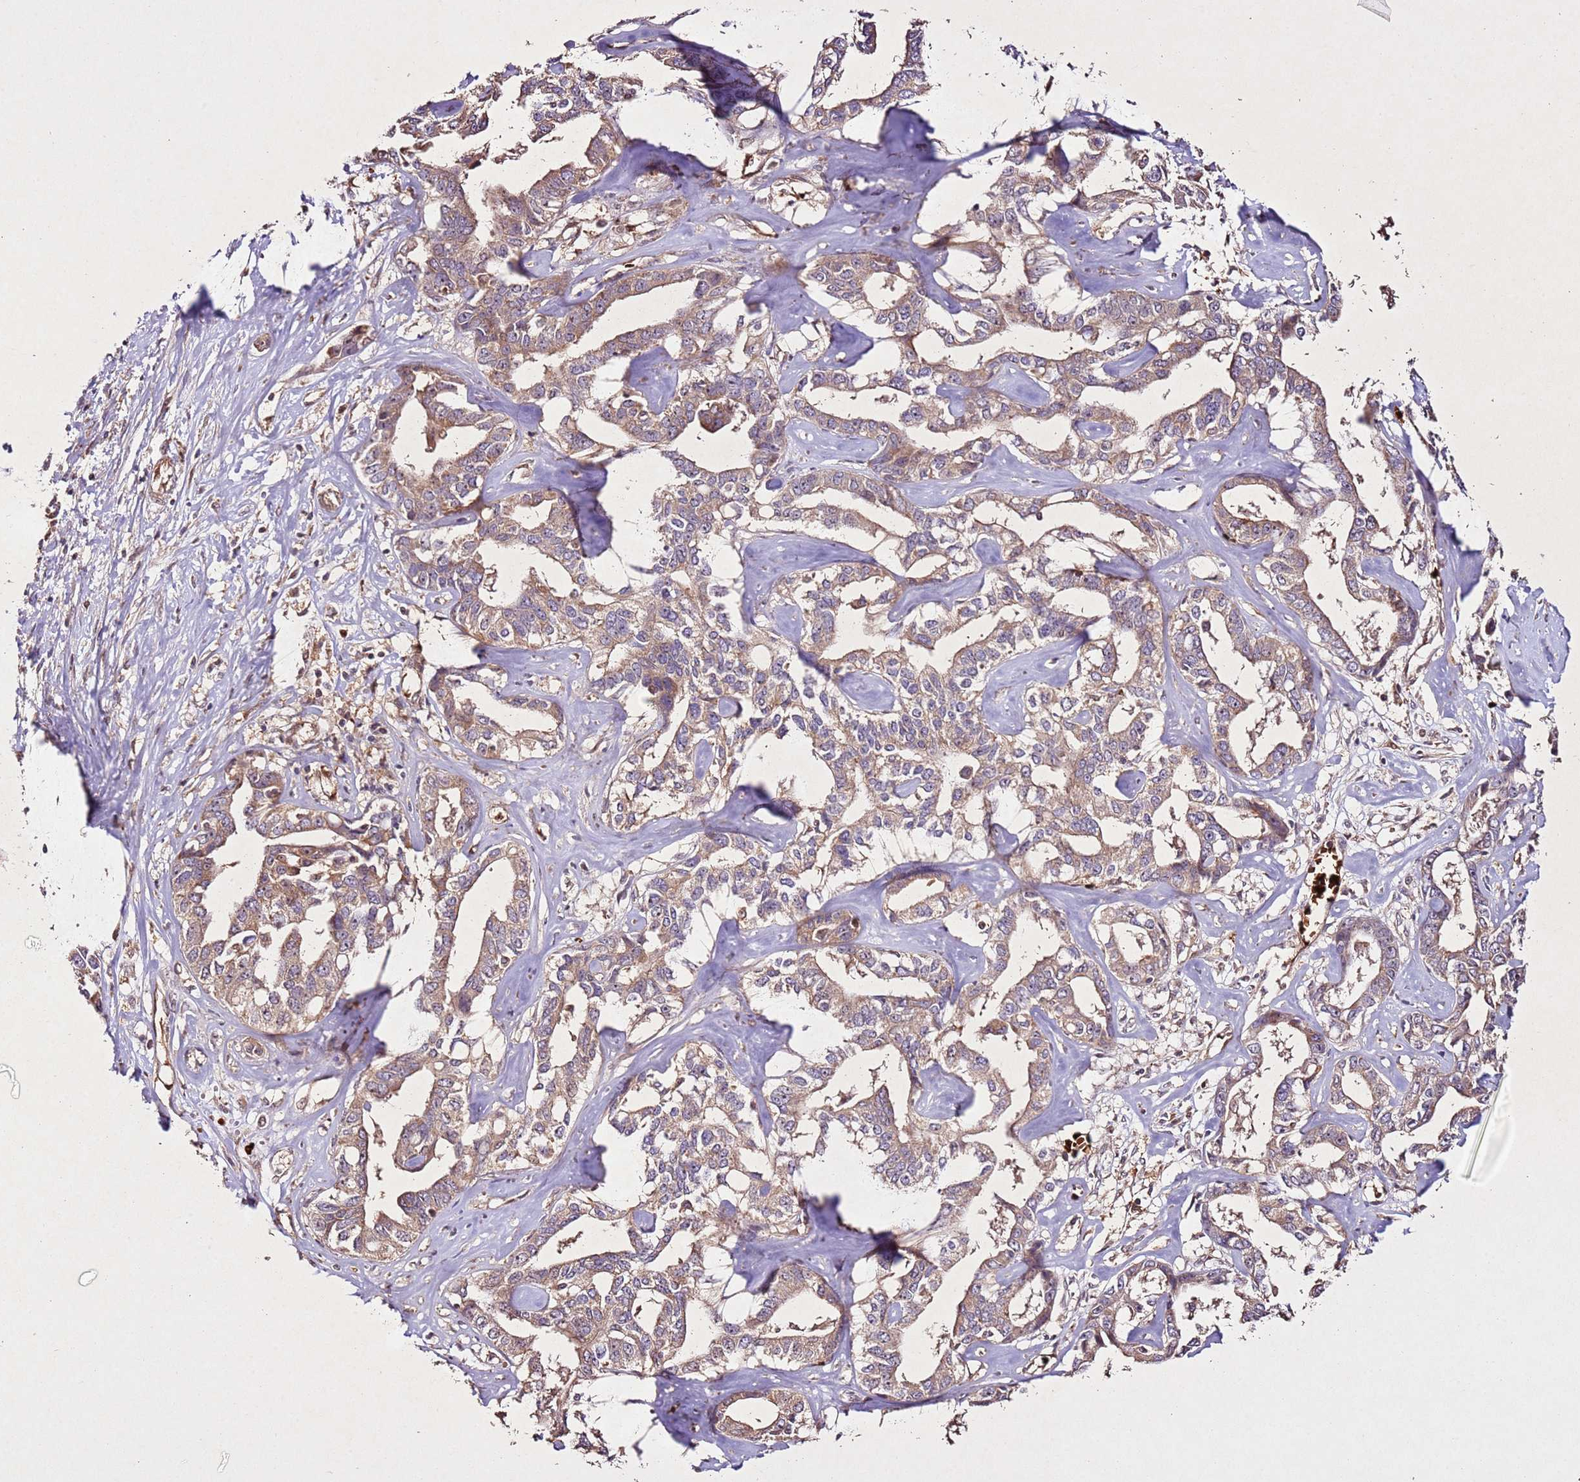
{"staining": {"intensity": "moderate", "quantity": ">75%", "location": "cytoplasmic/membranous"}, "tissue": "liver cancer", "cell_type": "Tumor cells", "image_type": "cancer", "snomed": [{"axis": "morphology", "description": "Cholangiocarcinoma"}, {"axis": "topography", "description": "Liver"}], "caption": "Immunohistochemistry (DAB (3,3'-diaminobenzidine)) staining of liver cholangiocarcinoma exhibits moderate cytoplasmic/membranous protein expression in about >75% of tumor cells.", "gene": "PTMA", "patient": {"sex": "male", "age": 59}}